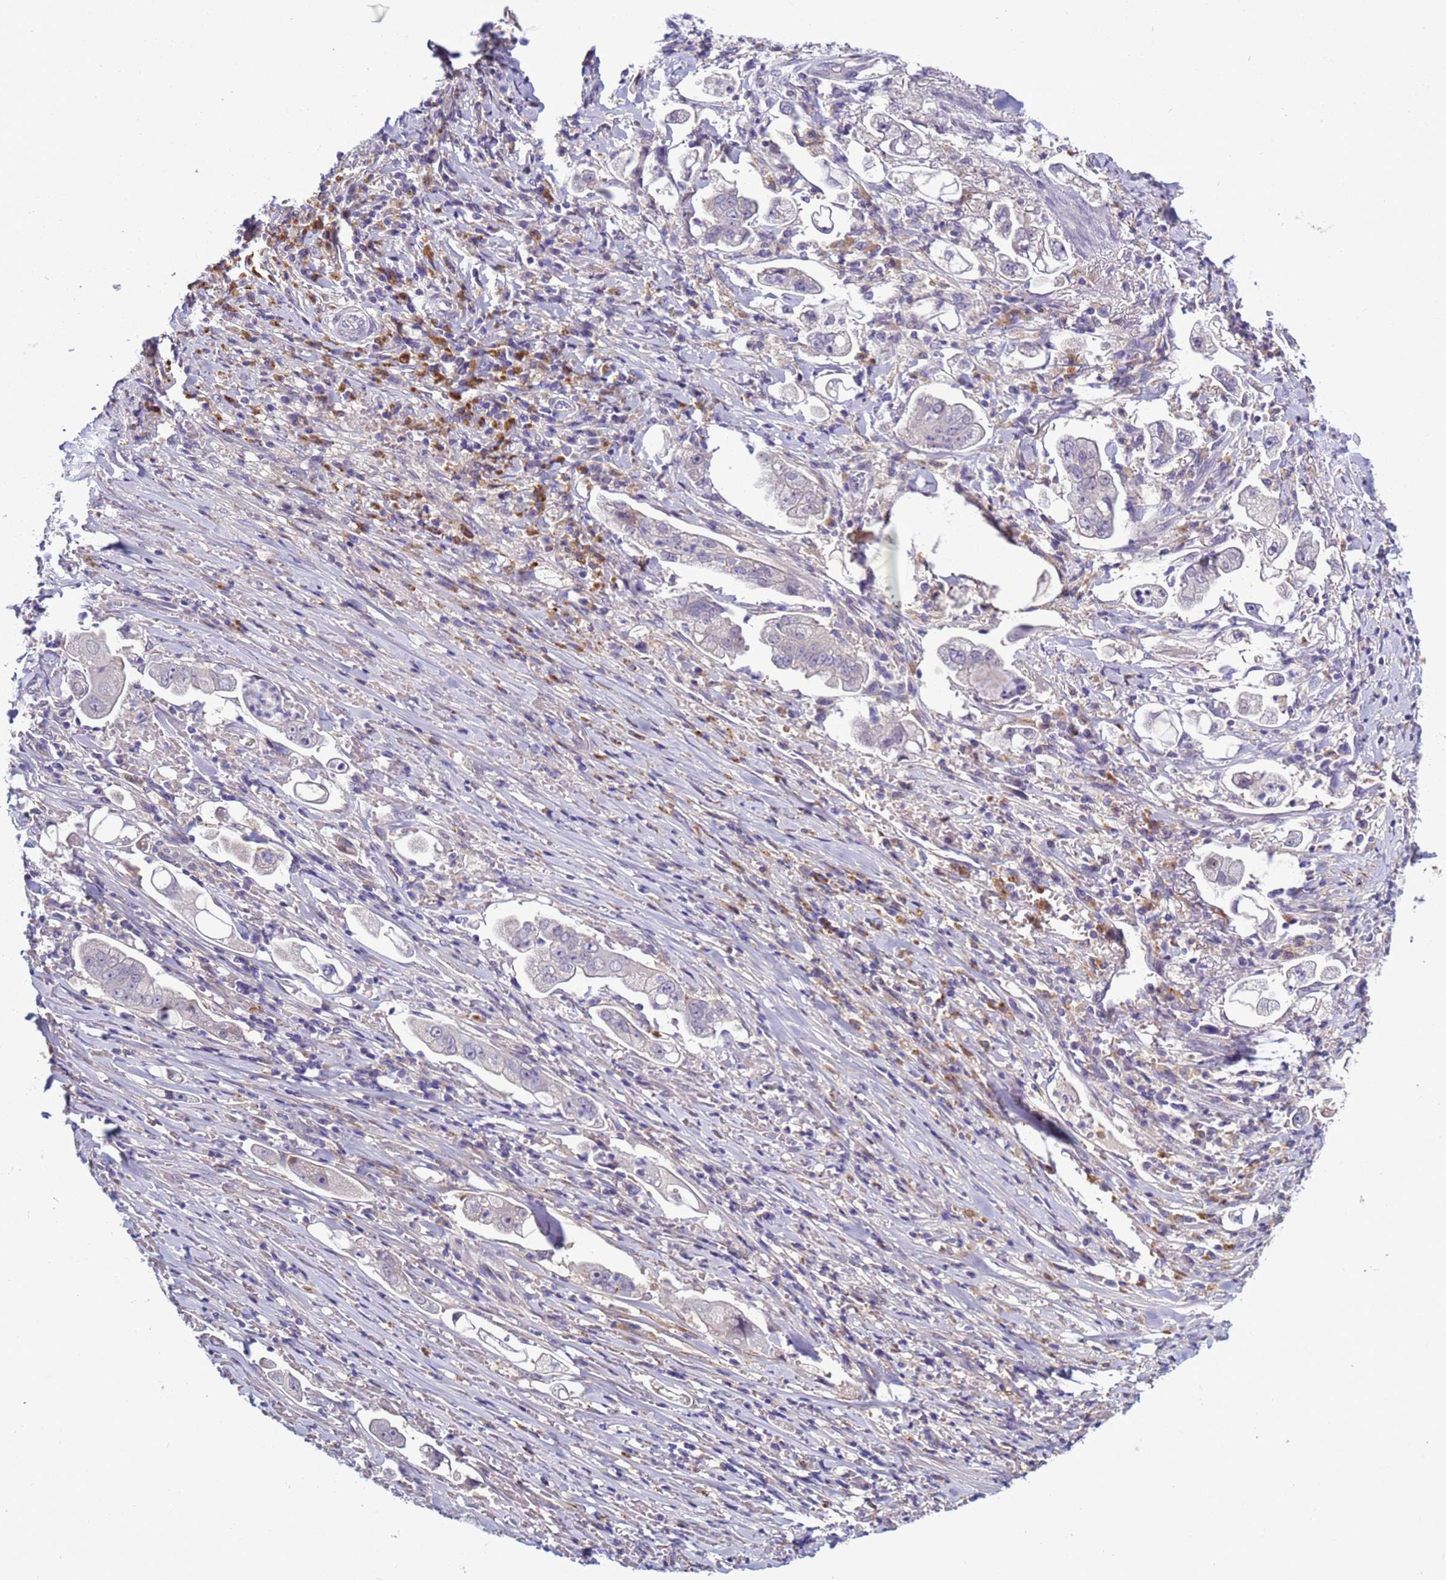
{"staining": {"intensity": "negative", "quantity": "none", "location": "none"}, "tissue": "stomach cancer", "cell_type": "Tumor cells", "image_type": "cancer", "snomed": [{"axis": "morphology", "description": "Adenocarcinoma, NOS"}, {"axis": "topography", "description": "Stomach"}], "caption": "Immunohistochemistry (IHC) micrograph of human stomach adenocarcinoma stained for a protein (brown), which demonstrates no expression in tumor cells.", "gene": "NAT2", "patient": {"sex": "male", "age": 62}}